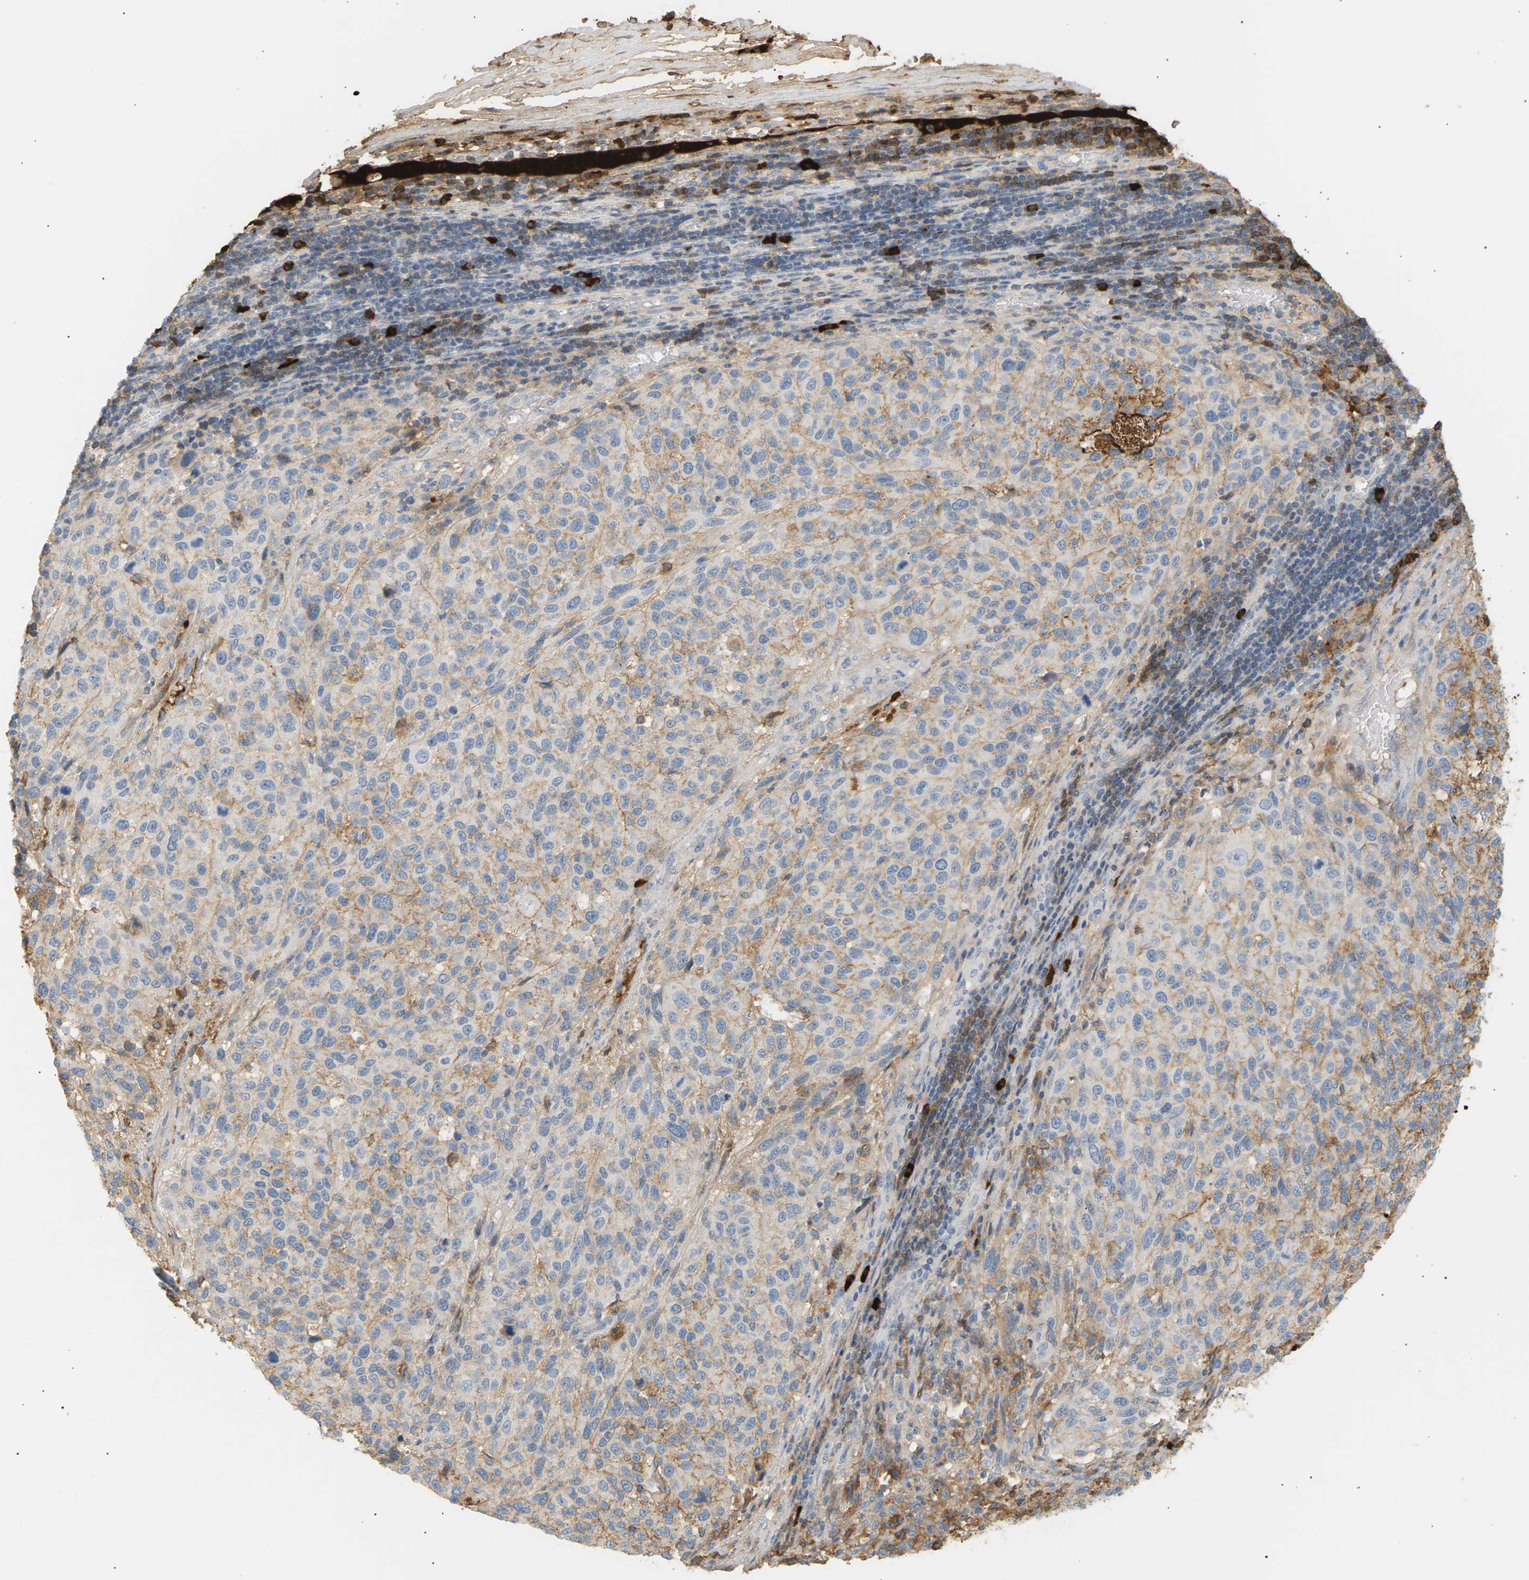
{"staining": {"intensity": "weak", "quantity": "<25%", "location": "cytoplasmic/membranous"}, "tissue": "melanoma", "cell_type": "Tumor cells", "image_type": "cancer", "snomed": [{"axis": "morphology", "description": "Malignant melanoma, Metastatic site"}, {"axis": "topography", "description": "Lymph node"}], "caption": "IHC photomicrograph of melanoma stained for a protein (brown), which reveals no positivity in tumor cells.", "gene": "IGLC3", "patient": {"sex": "male", "age": 61}}